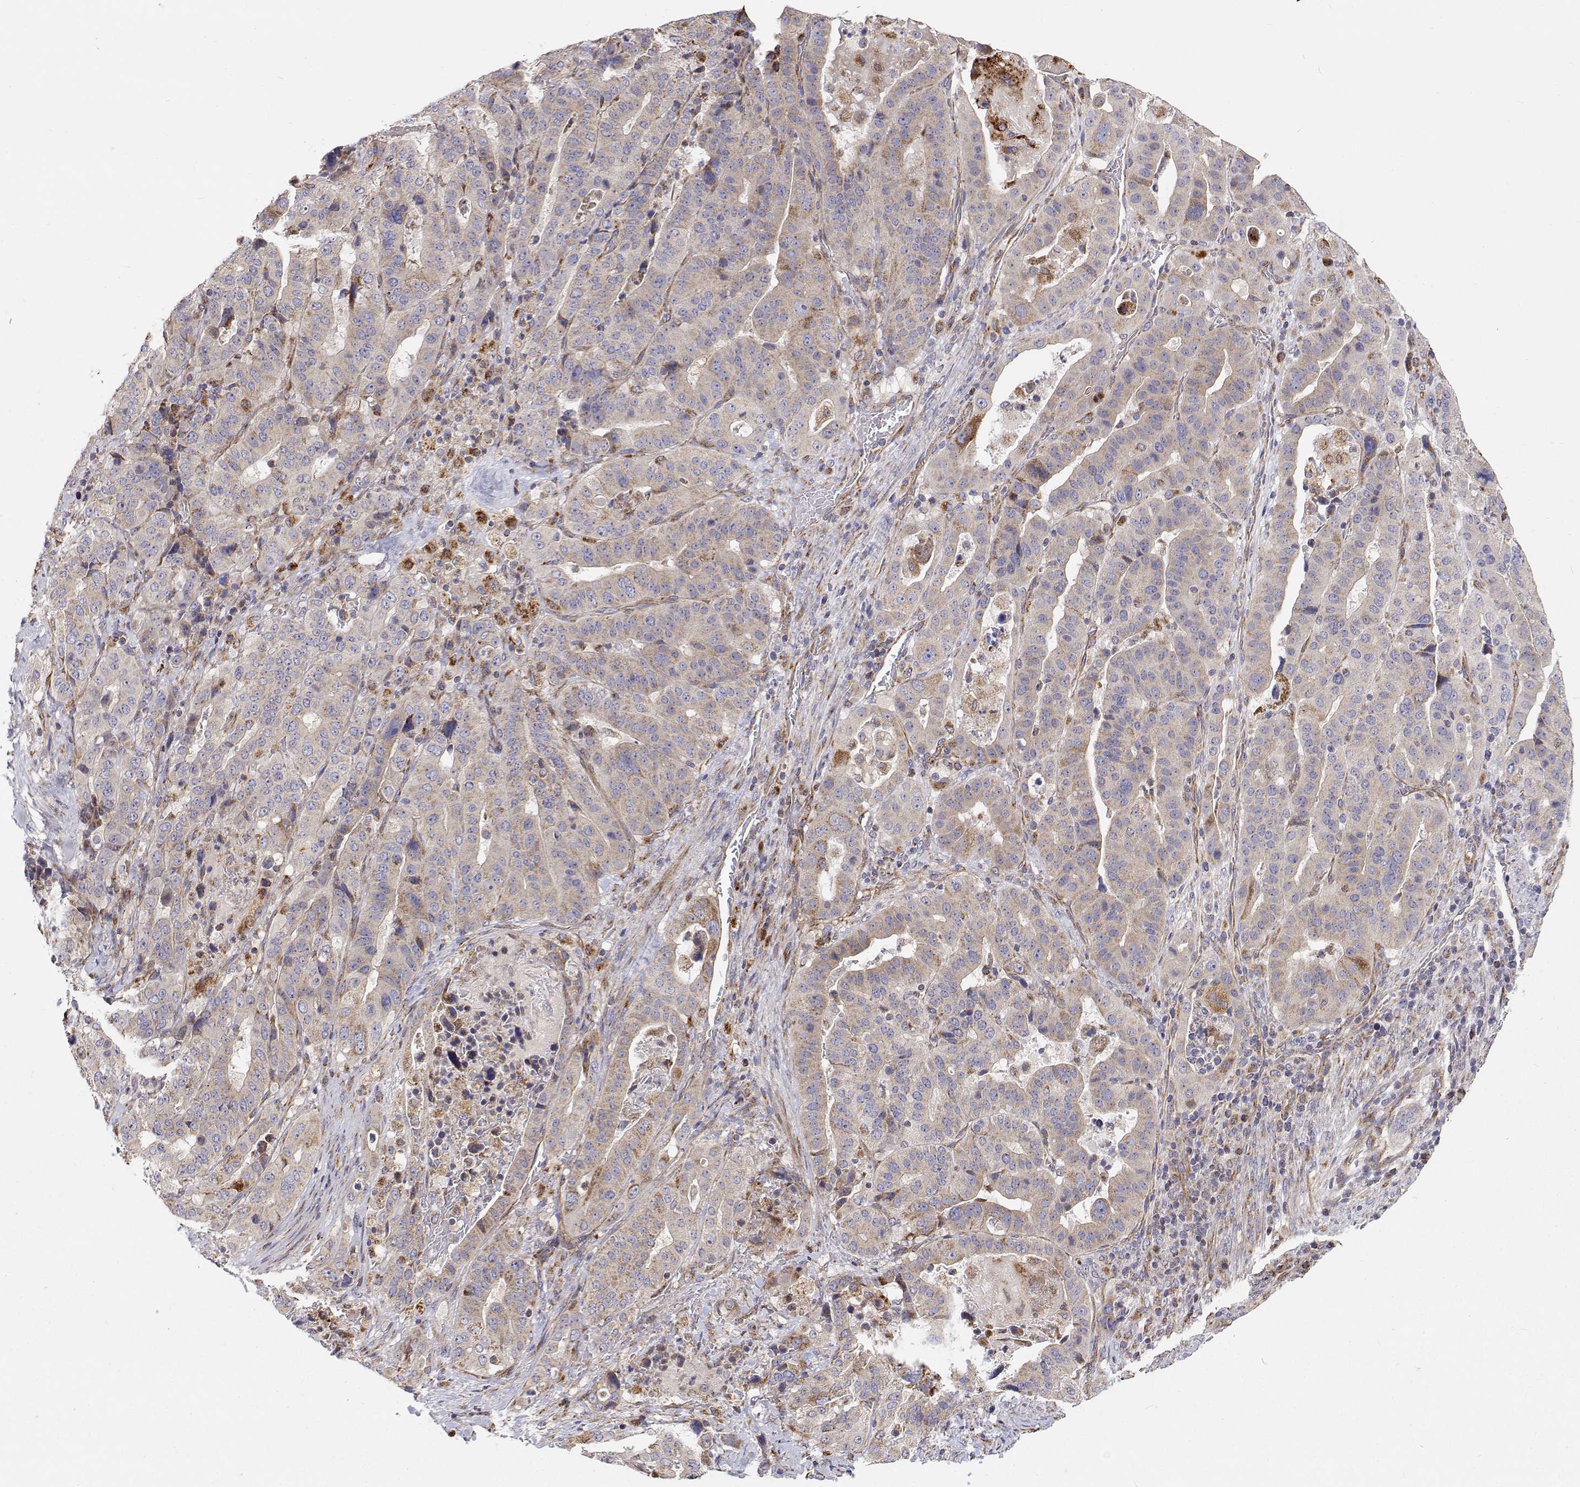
{"staining": {"intensity": "weak", "quantity": "<25%", "location": "cytoplasmic/membranous"}, "tissue": "stomach cancer", "cell_type": "Tumor cells", "image_type": "cancer", "snomed": [{"axis": "morphology", "description": "Adenocarcinoma, NOS"}, {"axis": "topography", "description": "Stomach"}], "caption": "Adenocarcinoma (stomach) was stained to show a protein in brown. There is no significant staining in tumor cells.", "gene": "SPICE1", "patient": {"sex": "male", "age": 48}}